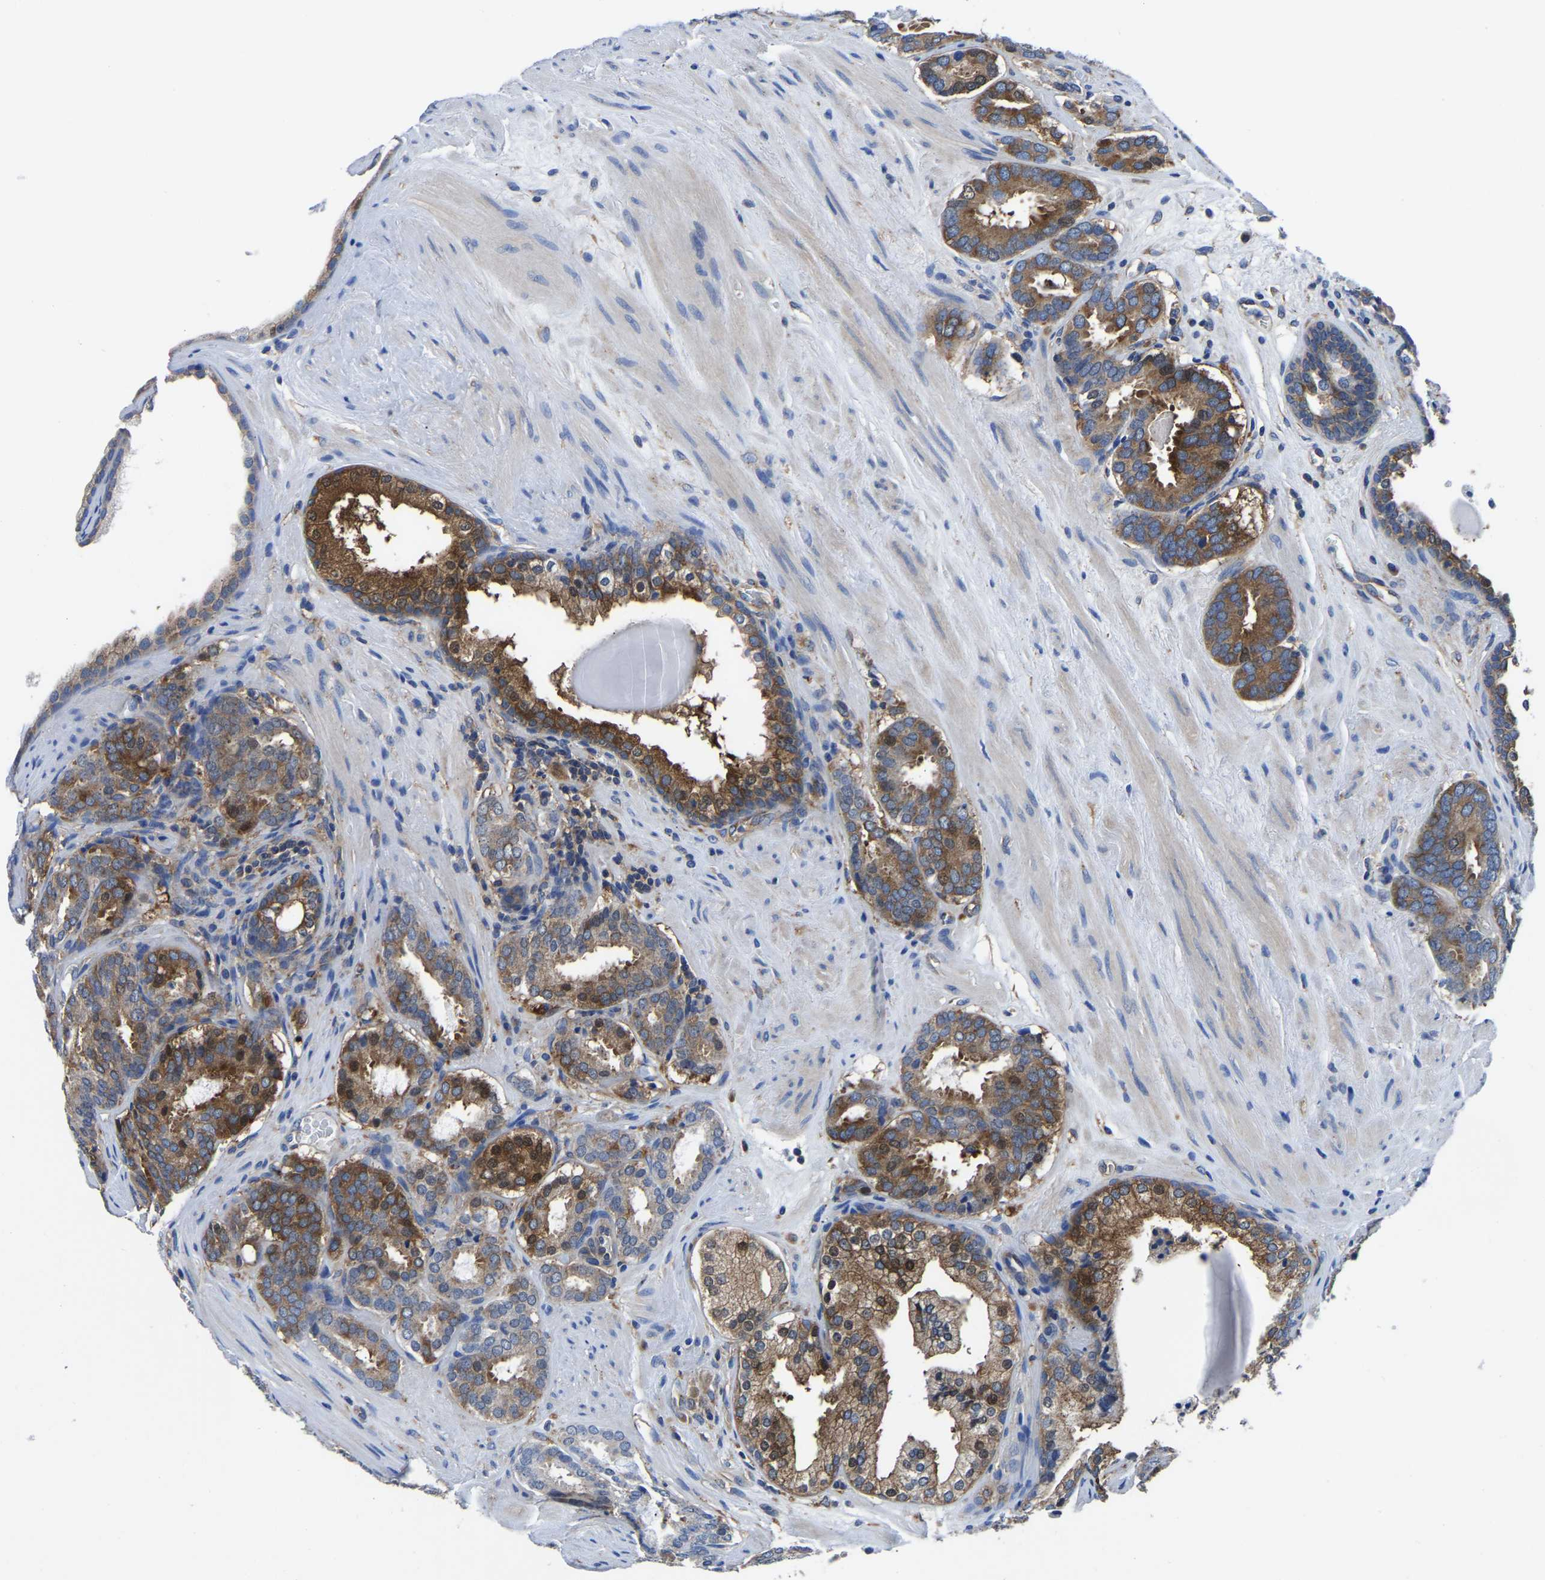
{"staining": {"intensity": "strong", "quantity": "25%-75%", "location": "cytoplasmic/membranous"}, "tissue": "prostate cancer", "cell_type": "Tumor cells", "image_type": "cancer", "snomed": [{"axis": "morphology", "description": "Adenocarcinoma, Low grade"}, {"axis": "topography", "description": "Prostate"}], "caption": "Immunohistochemical staining of prostate cancer (adenocarcinoma (low-grade)) demonstrates high levels of strong cytoplasmic/membranous staining in about 25%-75% of tumor cells. The protein of interest is shown in brown color, while the nuclei are stained blue.", "gene": "TFG", "patient": {"sex": "male", "age": 69}}